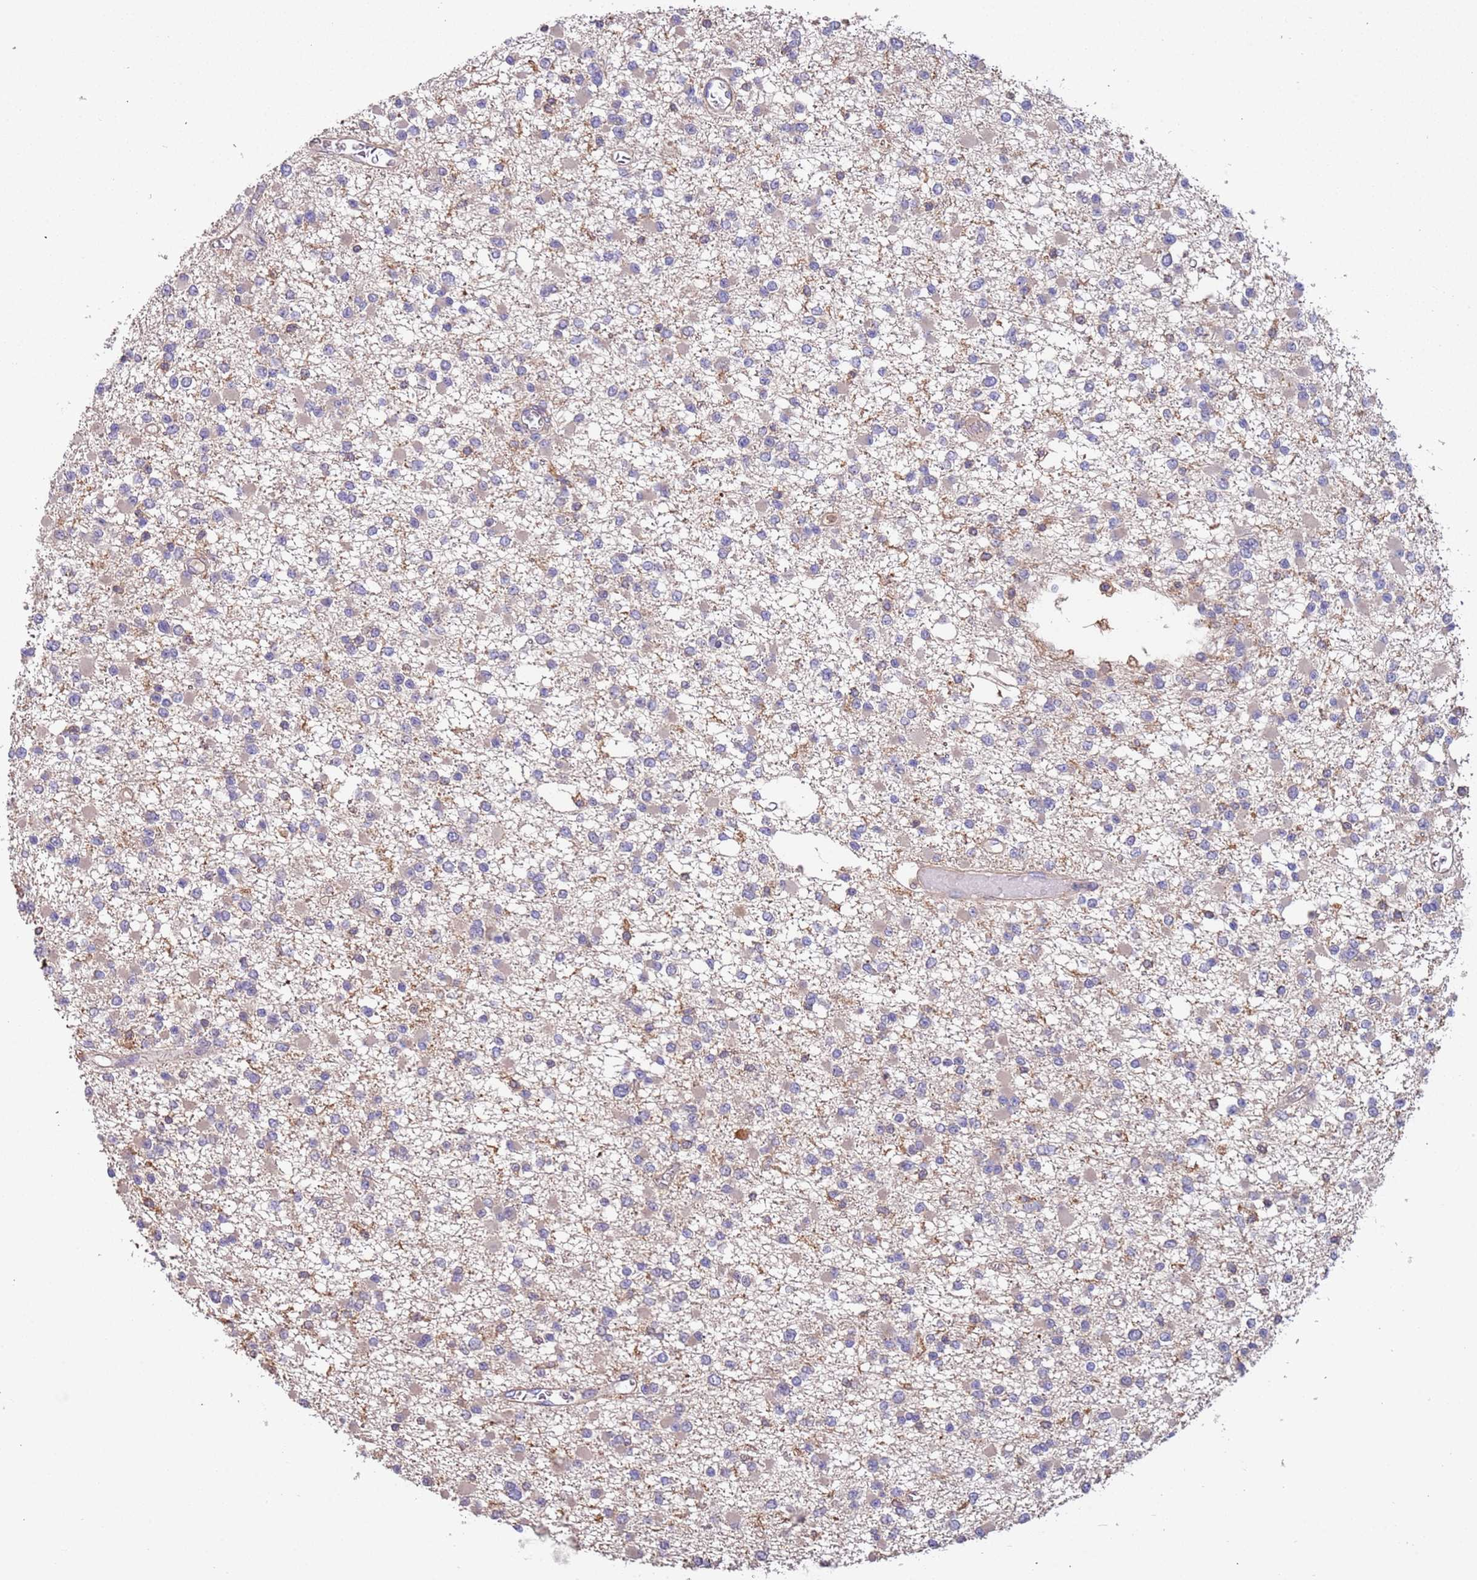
{"staining": {"intensity": "negative", "quantity": "none", "location": "none"}, "tissue": "glioma", "cell_type": "Tumor cells", "image_type": "cancer", "snomed": [{"axis": "morphology", "description": "Glioma, malignant, Low grade"}, {"axis": "topography", "description": "Brain"}], "caption": "This micrograph is of glioma stained with immunohistochemistry to label a protein in brown with the nuclei are counter-stained blue. There is no staining in tumor cells. (DAB (3,3'-diaminobenzidine) immunohistochemistry, high magnification).", "gene": "SYT4", "patient": {"sex": "female", "age": 22}}